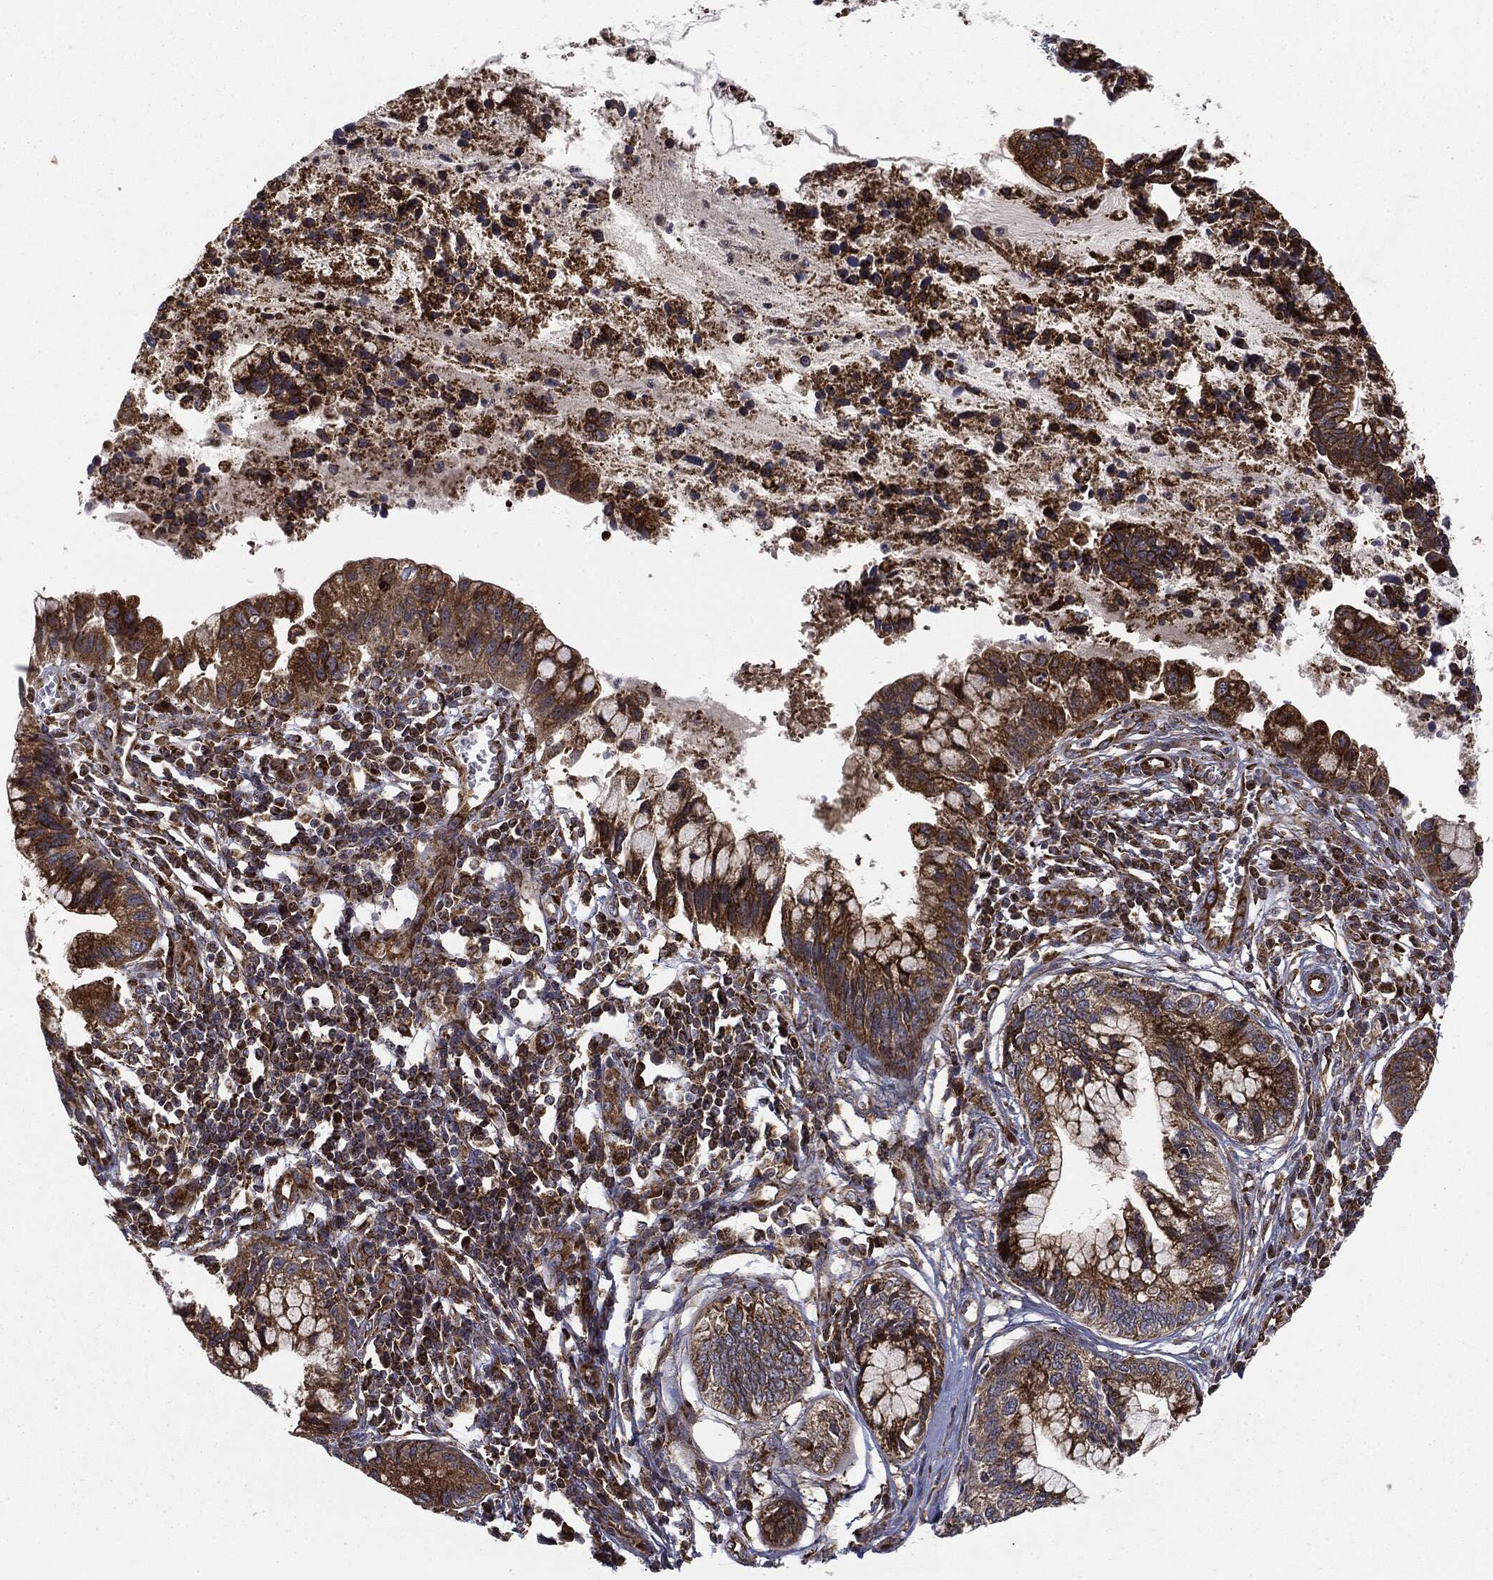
{"staining": {"intensity": "strong", "quantity": ">75%", "location": "cytoplasmic/membranous"}, "tissue": "cervical cancer", "cell_type": "Tumor cells", "image_type": "cancer", "snomed": [{"axis": "morphology", "description": "Adenocarcinoma, NOS"}, {"axis": "topography", "description": "Cervix"}], "caption": "IHC photomicrograph of cervical adenocarcinoma stained for a protein (brown), which demonstrates high levels of strong cytoplasmic/membranous expression in approximately >75% of tumor cells.", "gene": "CYLD", "patient": {"sex": "female", "age": 44}}